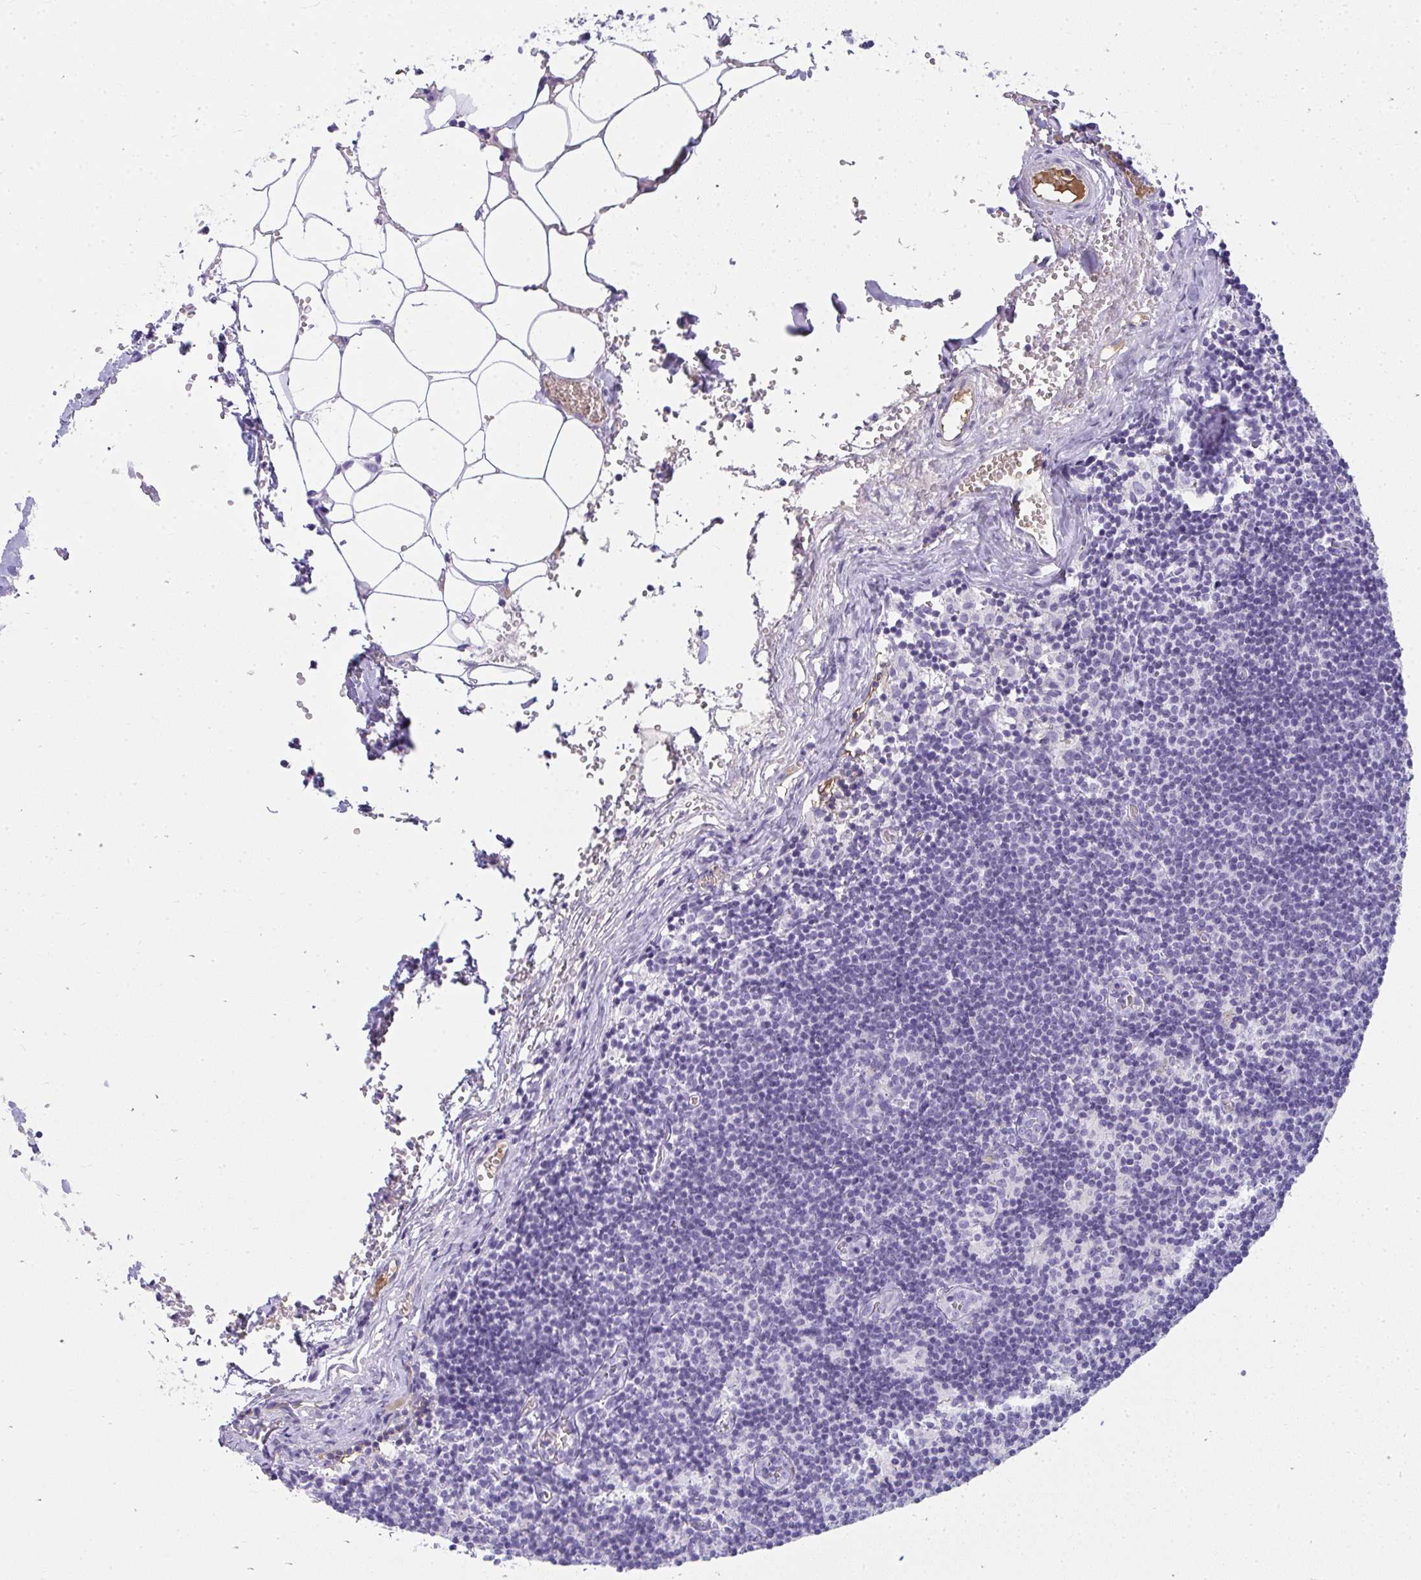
{"staining": {"intensity": "negative", "quantity": "none", "location": "none"}, "tissue": "lymph node", "cell_type": "Germinal center cells", "image_type": "normal", "snomed": [{"axis": "morphology", "description": "Normal tissue, NOS"}, {"axis": "topography", "description": "Lymph node"}], "caption": "The immunohistochemistry (IHC) photomicrograph has no significant staining in germinal center cells of lymph node. Nuclei are stained in blue.", "gene": "ZSWIM3", "patient": {"sex": "female", "age": 31}}